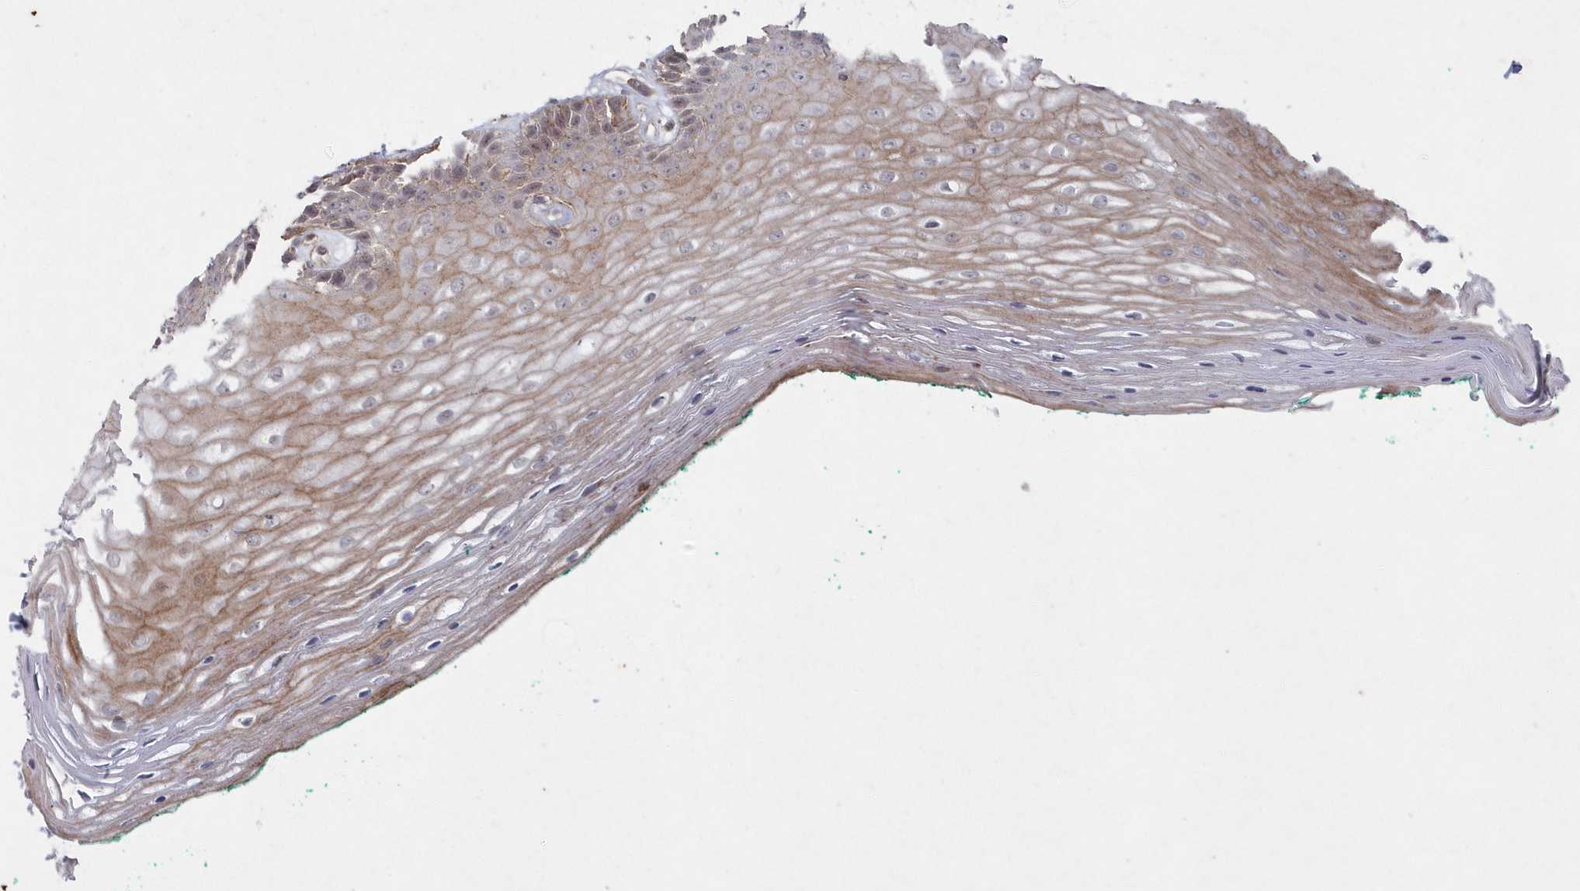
{"staining": {"intensity": "moderate", "quantity": ">75%", "location": "cytoplasmic/membranous,nuclear"}, "tissue": "oral mucosa", "cell_type": "Squamous epithelial cells", "image_type": "normal", "snomed": [{"axis": "morphology", "description": "Normal tissue, NOS"}, {"axis": "topography", "description": "Skeletal muscle"}, {"axis": "topography", "description": "Oral tissue"}, {"axis": "topography", "description": "Peripheral nerve tissue"}], "caption": "This is an image of IHC staining of normal oral mucosa, which shows moderate staining in the cytoplasmic/membranous,nuclear of squamous epithelial cells.", "gene": "VSIG2", "patient": {"sex": "female", "age": 84}}